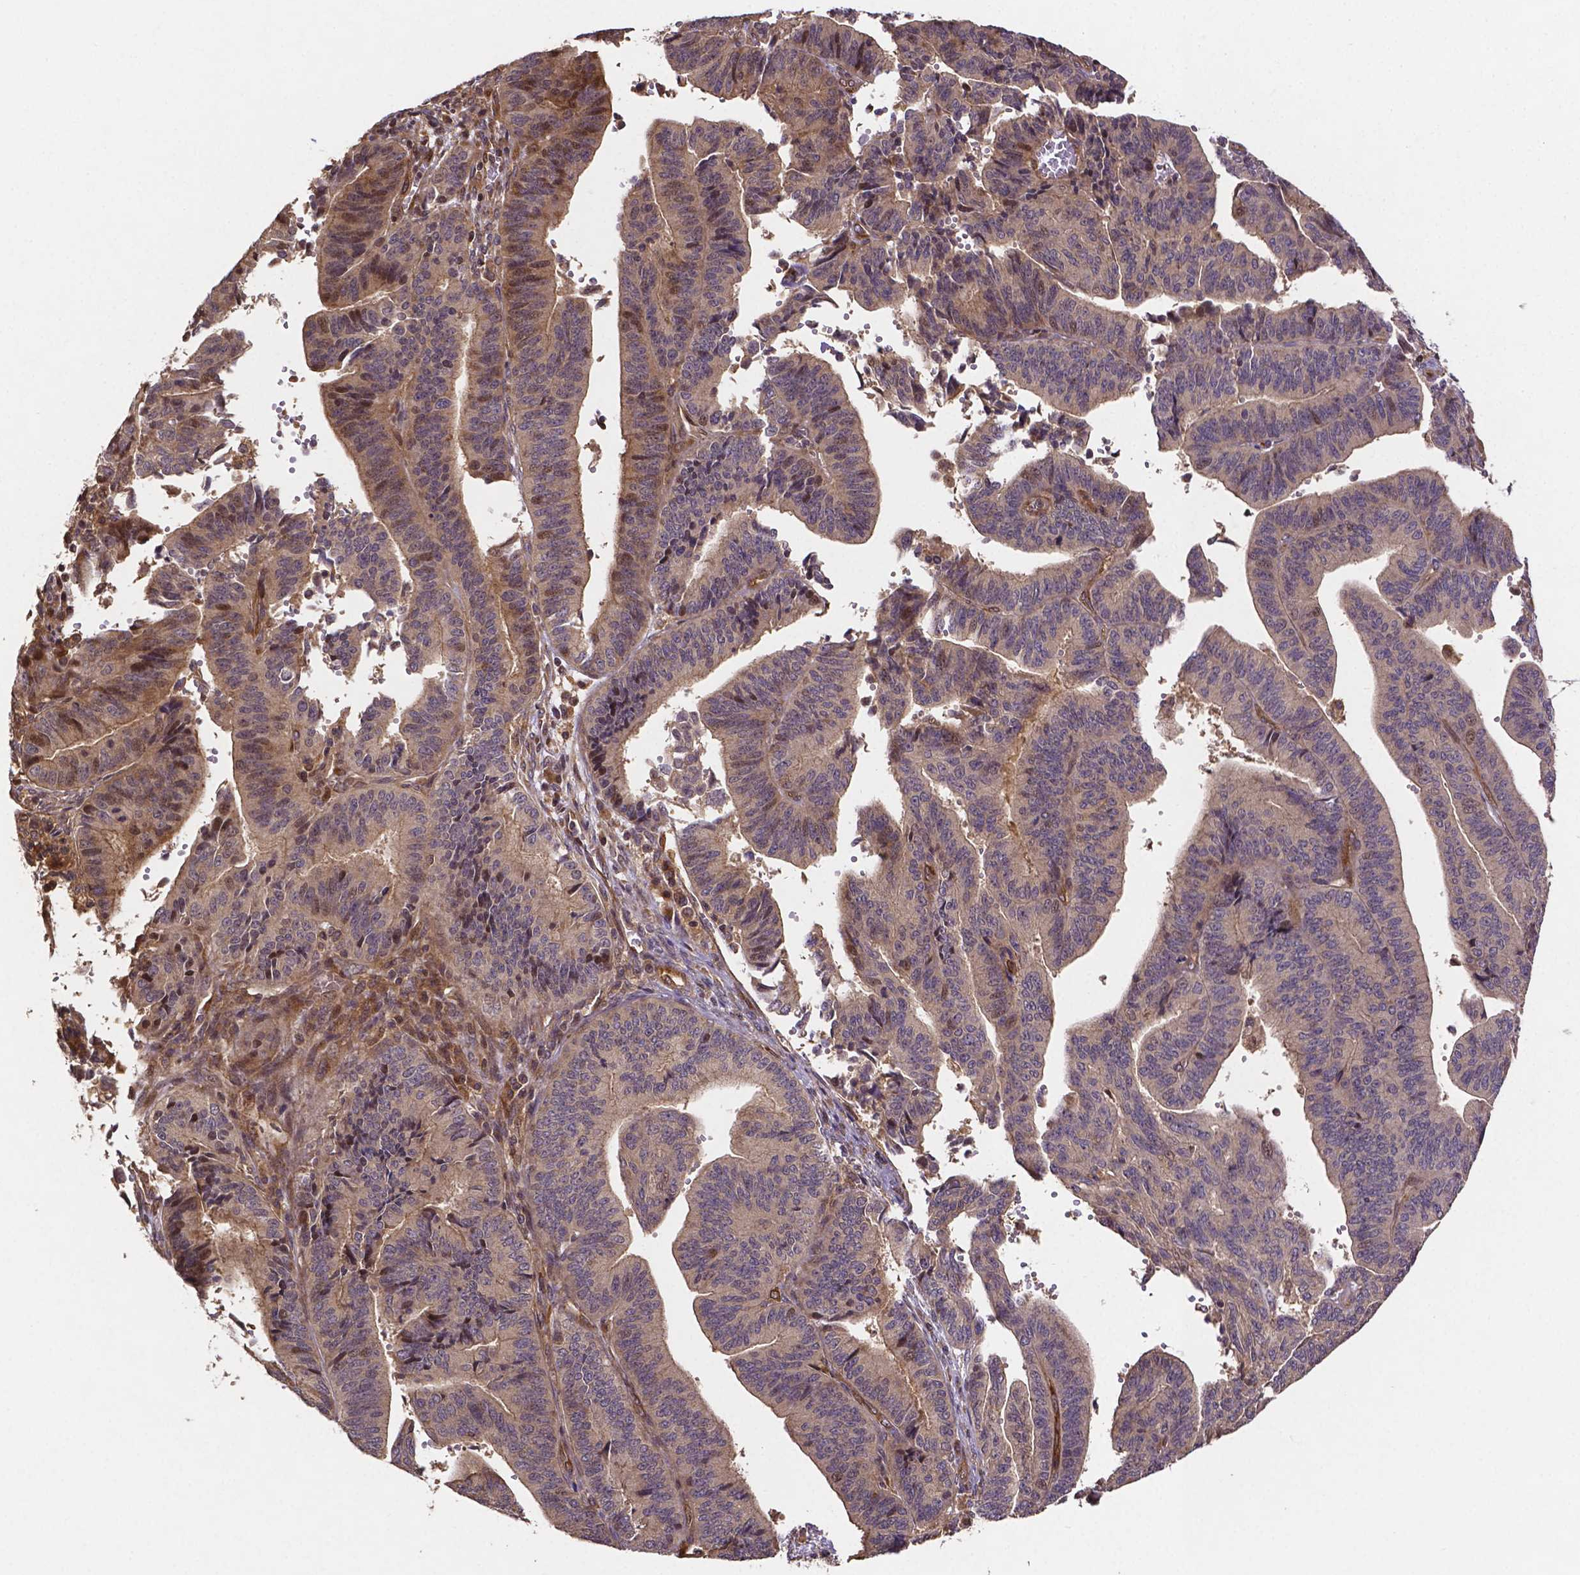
{"staining": {"intensity": "weak", "quantity": "25%-75%", "location": "cytoplasmic/membranous"}, "tissue": "endometrial cancer", "cell_type": "Tumor cells", "image_type": "cancer", "snomed": [{"axis": "morphology", "description": "Adenocarcinoma, NOS"}, {"axis": "topography", "description": "Endometrium"}], "caption": "The immunohistochemical stain labels weak cytoplasmic/membranous expression in tumor cells of endometrial adenocarcinoma tissue.", "gene": "RNF123", "patient": {"sex": "female", "age": 65}}